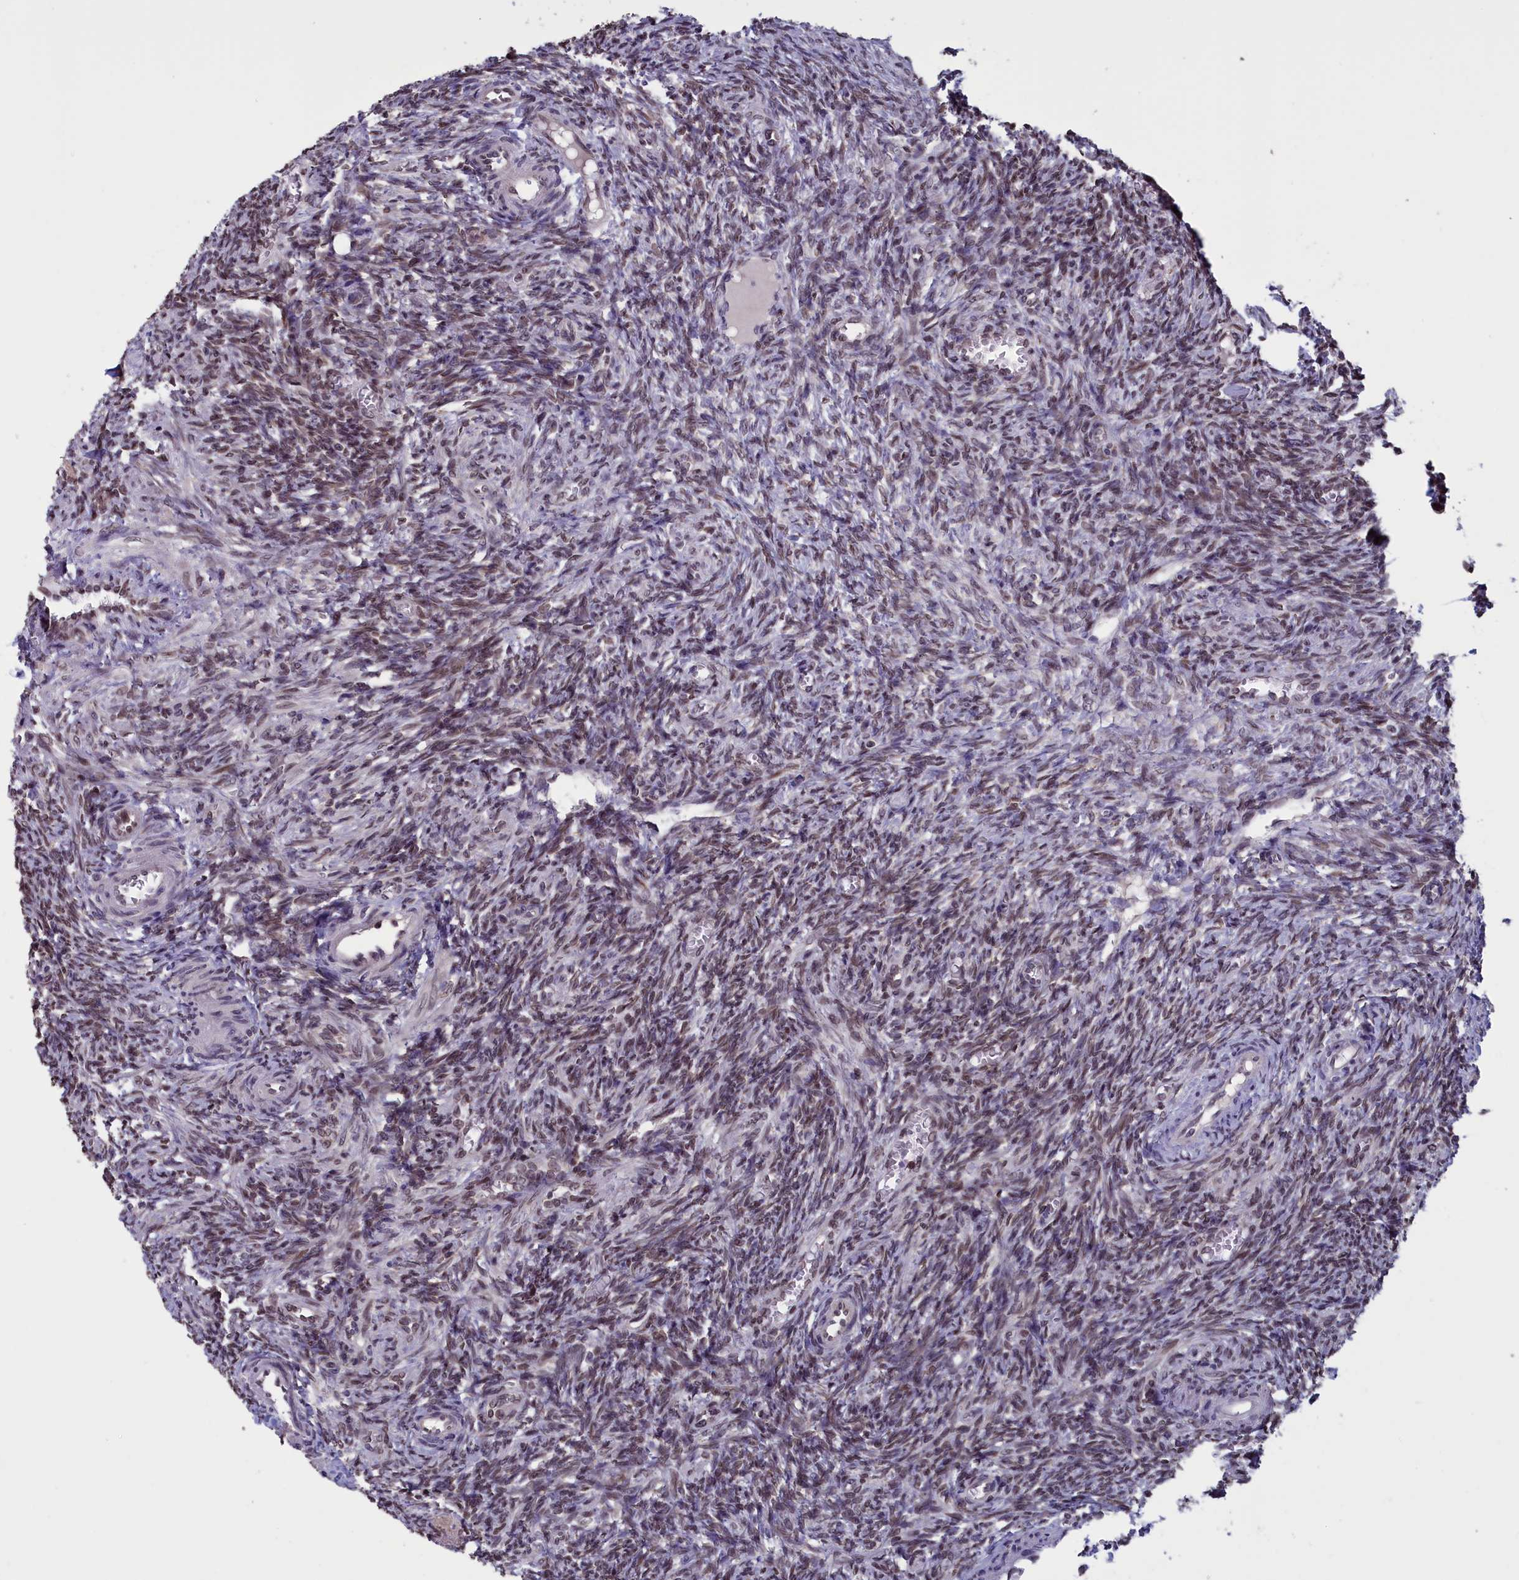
{"staining": {"intensity": "moderate", "quantity": "25%-75%", "location": "cytoplasmic/membranous,nuclear"}, "tissue": "ovary", "cell_type": "Ovarian stroma cells", "image_type": "normal", "snomed": [{"axis": "morphology", "description": "Normal tissue, NOS"}, {"axis": "topography", "description": "Ovary"}], "caption": "A micrograph of ovary stained for a protein exhibits moderate cytoplasmic/membranous,nuclear brown staining in ovarian stroma cells. The protein of interest is stained brown, and the nuclei are stained in blue (DAB (3,3'-diaminobenzidine) IHC with brightfield microscopy, high magnification).", "gene": "PARS2", "patient": {"sex": "female", "age": 27}}